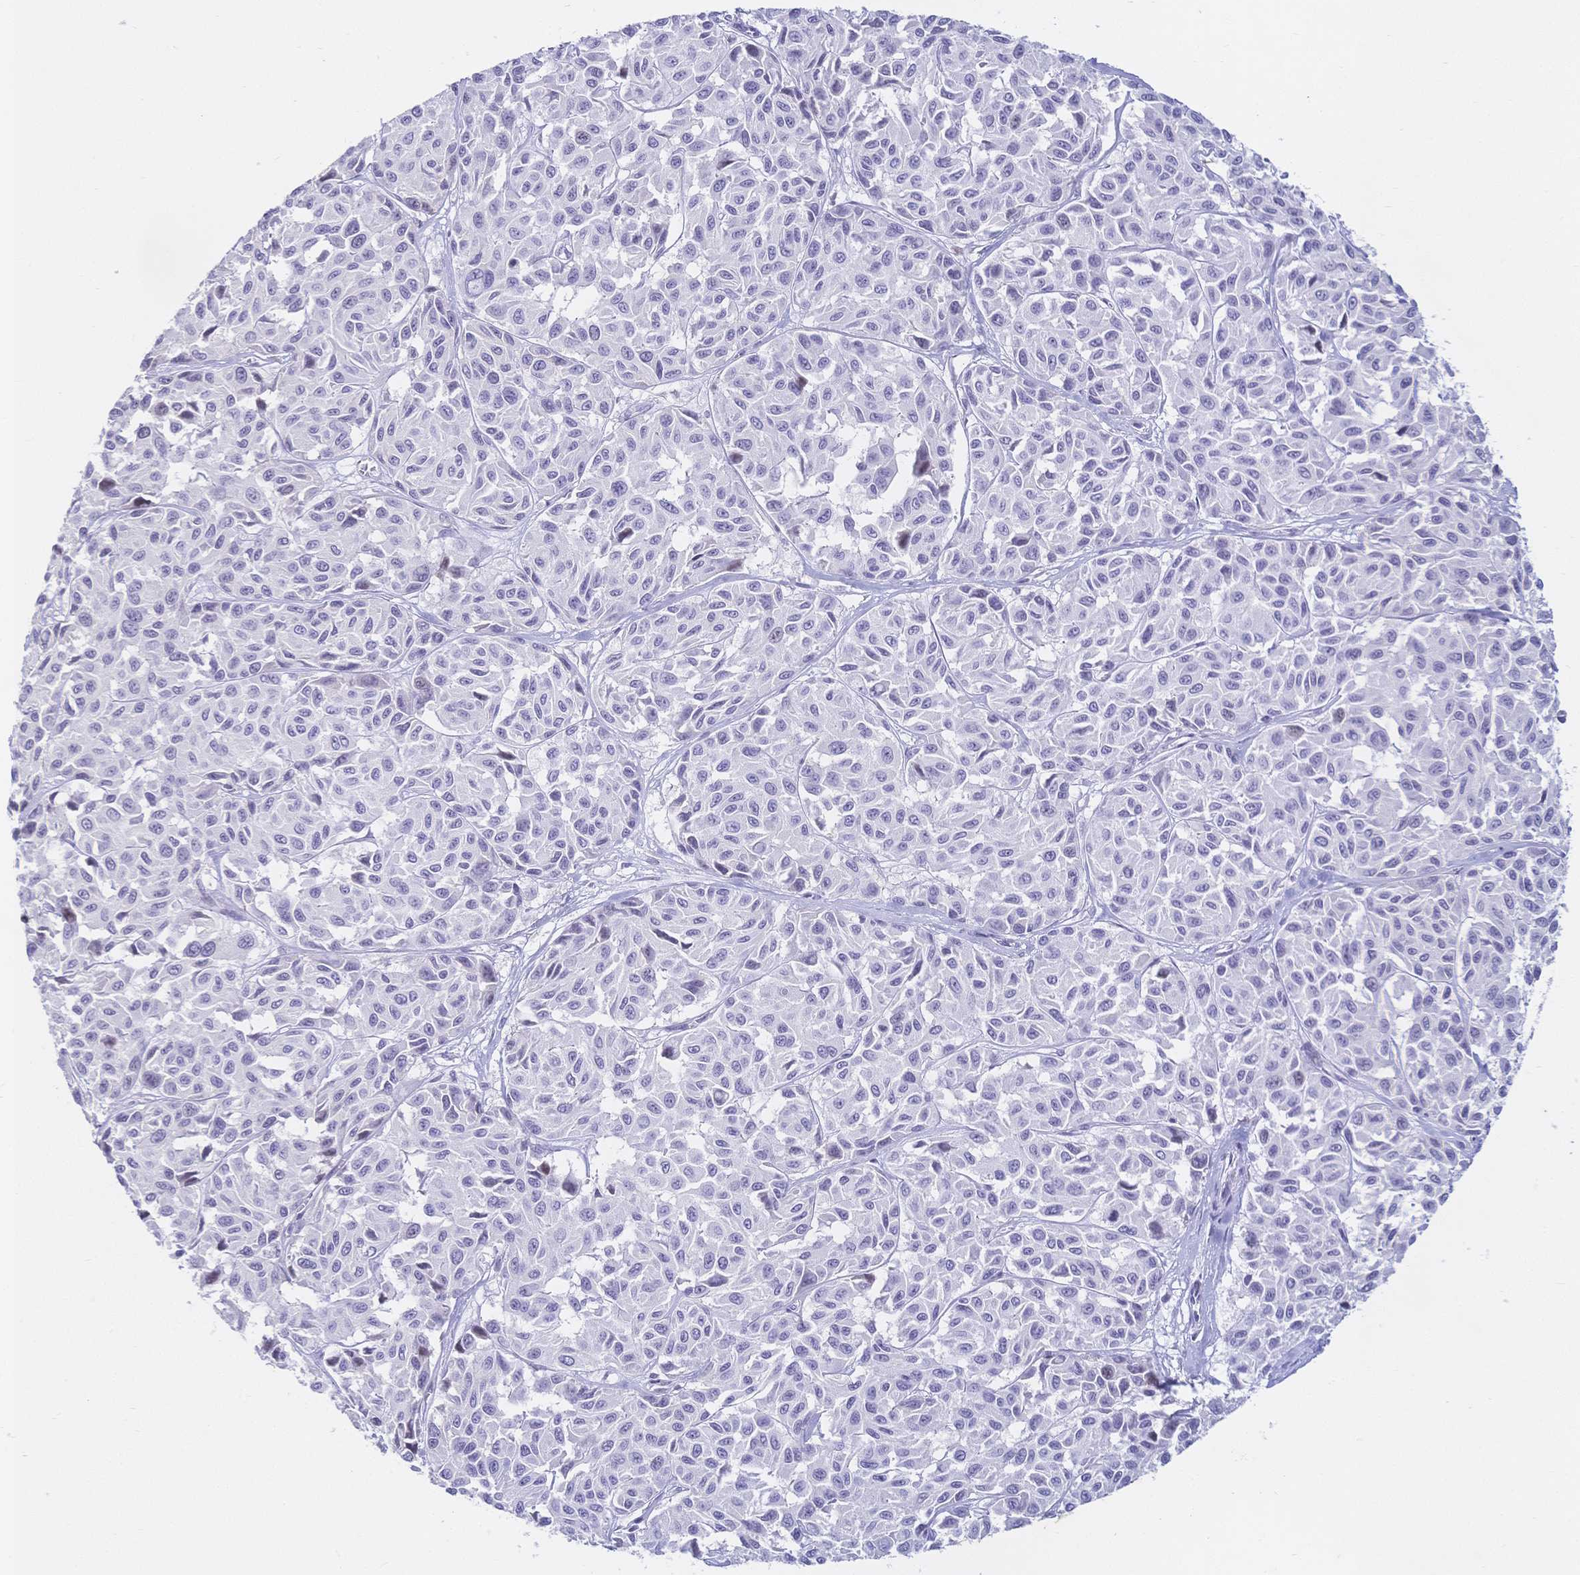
{"staining": {"intensity": "negative", "quantity": "none", "location": "none"}, "tissue": "melanoma", "cell_type": "Tumor cells", "image_type": "cancer", "snomed": [{"axis": "morphology", "description": "Malignant melanoma, NOS"}, {"axis": "topography", "description": "Skin"}], "caption": "Tumor cells show no significant staining in malignant melanoma. (Stains: DAB immunohistochemistry with hematoxylin counter stain, Microscopy: brightfield microscopy at high magnification).", "gene": "CR2", "patient": {"sex": "female", "age": 66}}